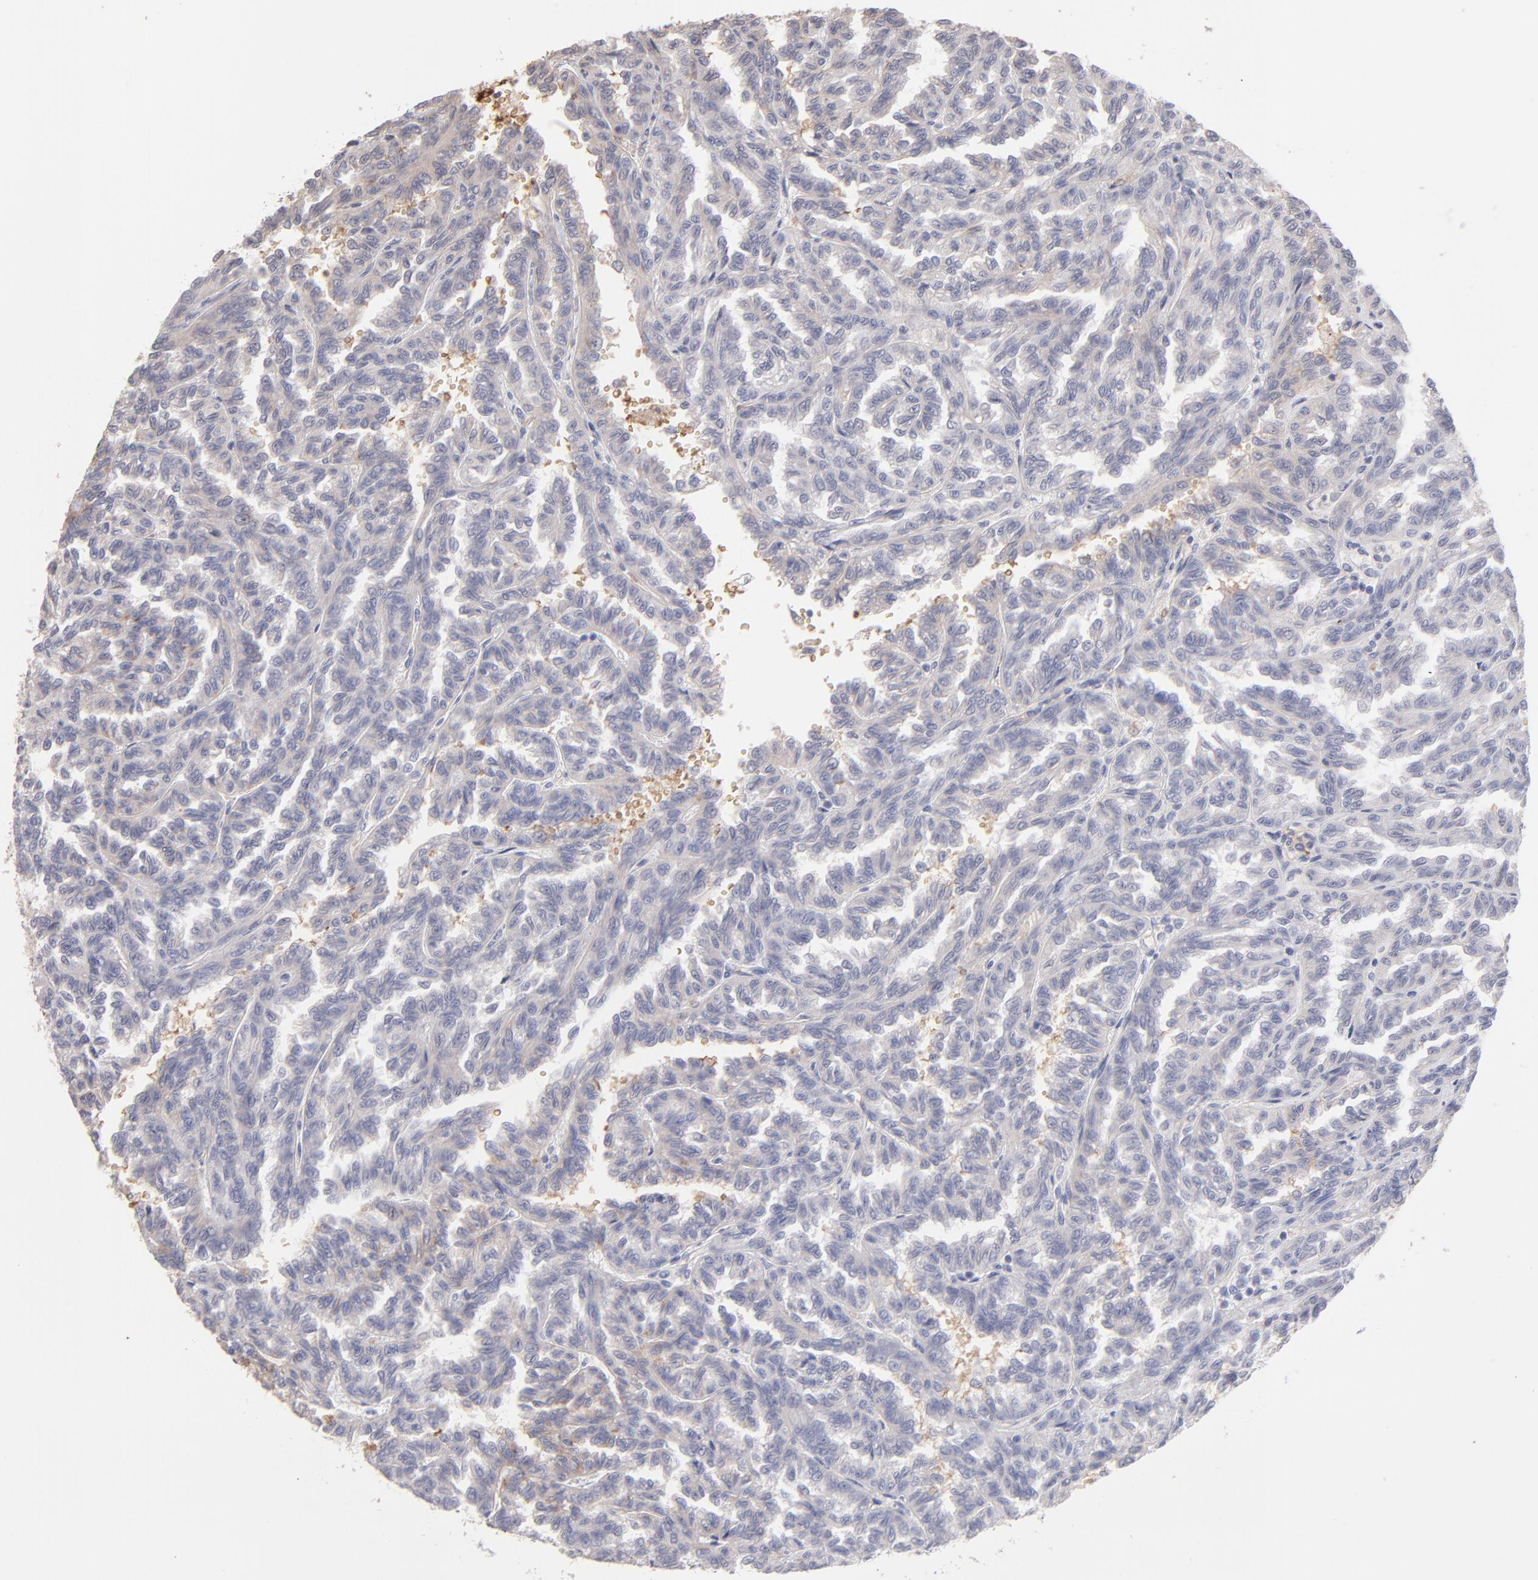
{"staining": {"intensity": "negative", "quantity": "none", "location": "none"}, "tissue": "renal cancer", "cell_type": "Tumor cells", "image_type": "cancer", "snomed": [{"axis": "morphology", "description": "Inflammation, NOS"}, {"axis": "morphology", "description": "Adenocarcinoma, NOS"}, {"axis": "topography", "description": "Kidney"}], "caption": "Tumor cells are negative for protein expression in human renal adenocarcinoma.", "gene": "F13B", "patient": {"sex": "male", "age": 68}}